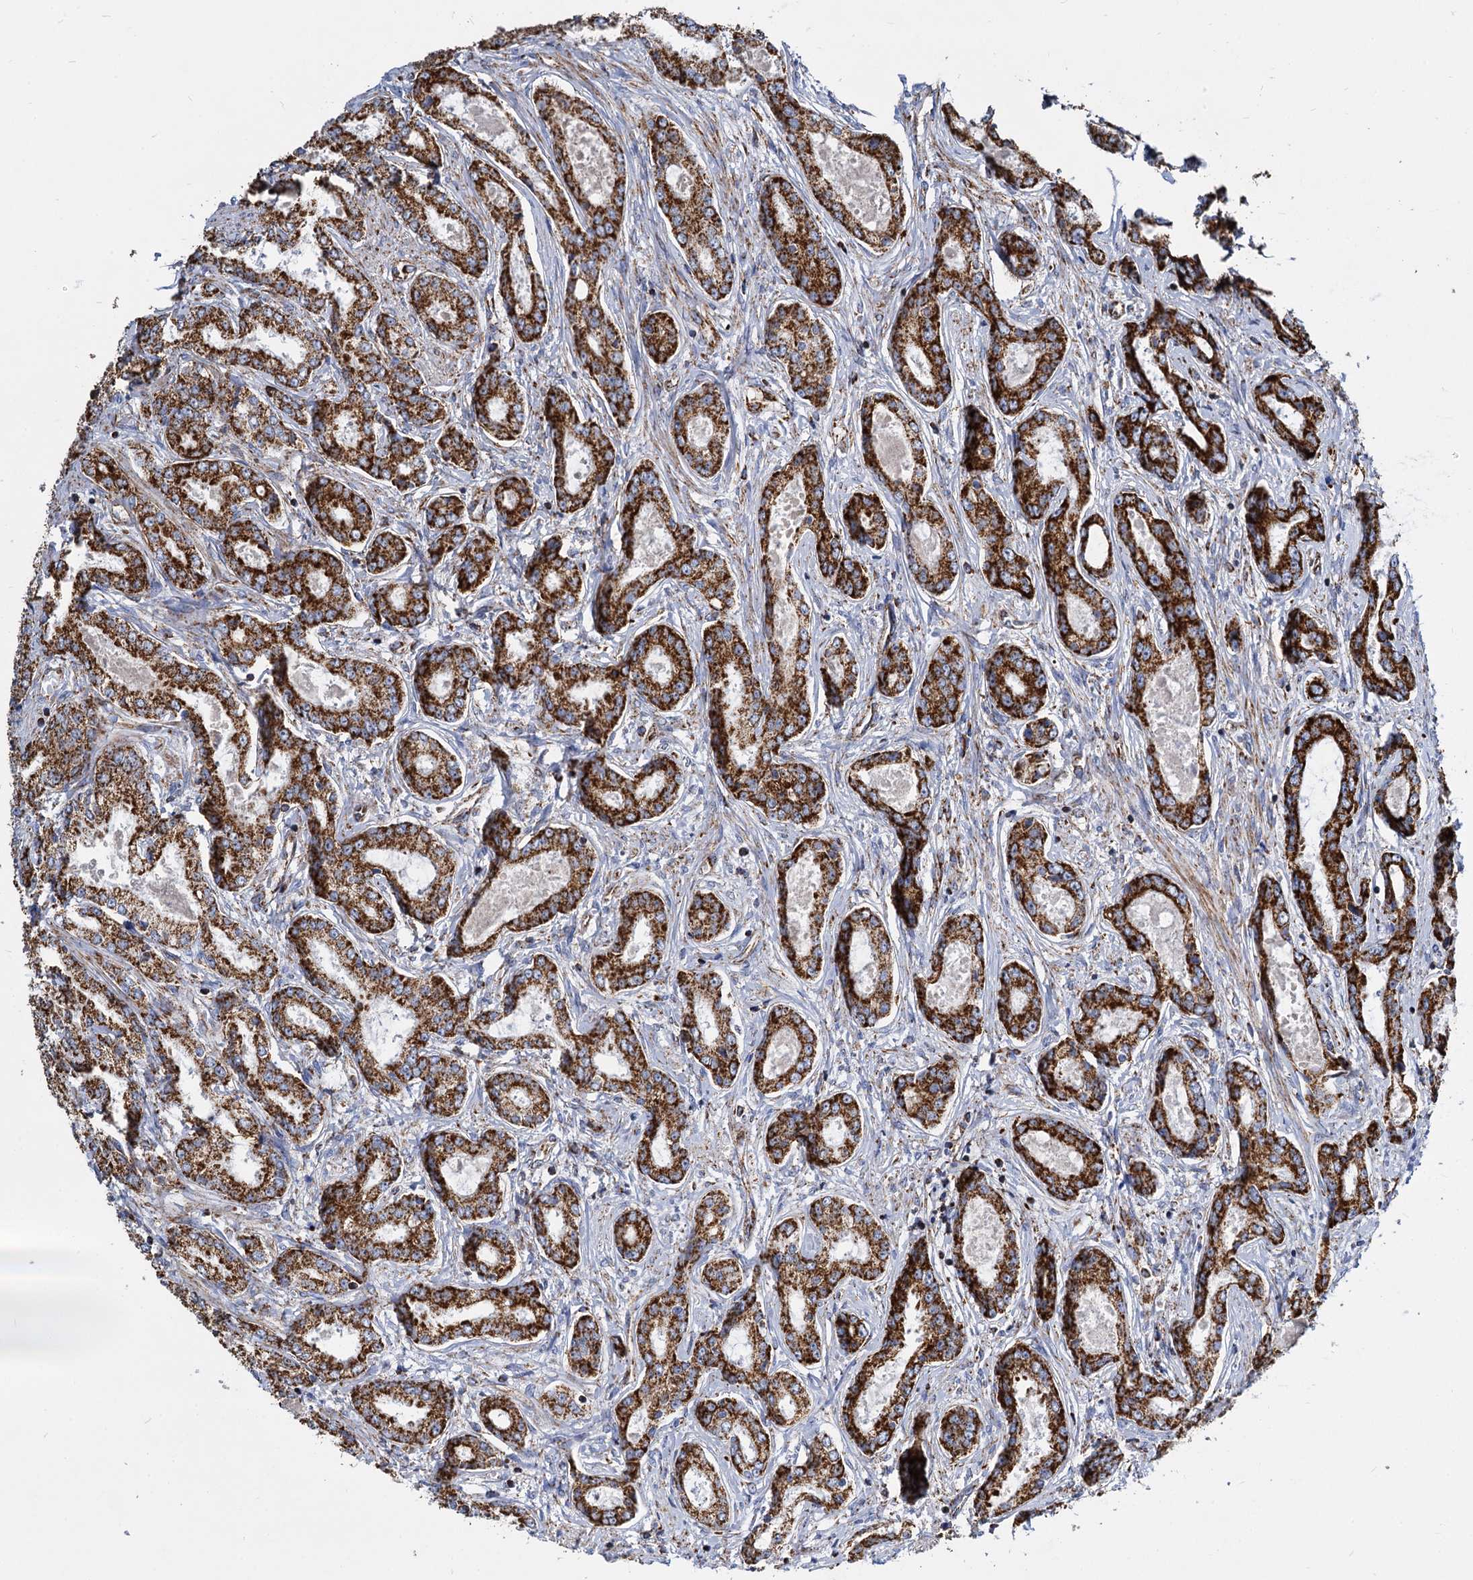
{"staining": {"intensity": "strong", "quantity": ">75%", "location": "cytoplasmic/membranous"}, "tissue": "prostate cancer", "cell_type": "Tumor cells", "image_type": "cancer", "snomed": [{"axis": "morphology", "description": "Adenocarcinoma, Low grade"}, {"axis": "topography", "description": "Prostate"}], "caption": "IHC staining of prostate cancer, which displays high levels of strong cytoplasmic/membranous expression in approximately >75% of tumor cells indicating strong cytoplasmic/membranous protein expression. The staining was performed using DAB (brown) for protein detection and nuclei were counterstained in hematoxylin (blue).", "gene": "TIMM10", "patient": {"sex": "male", "age": 68}}